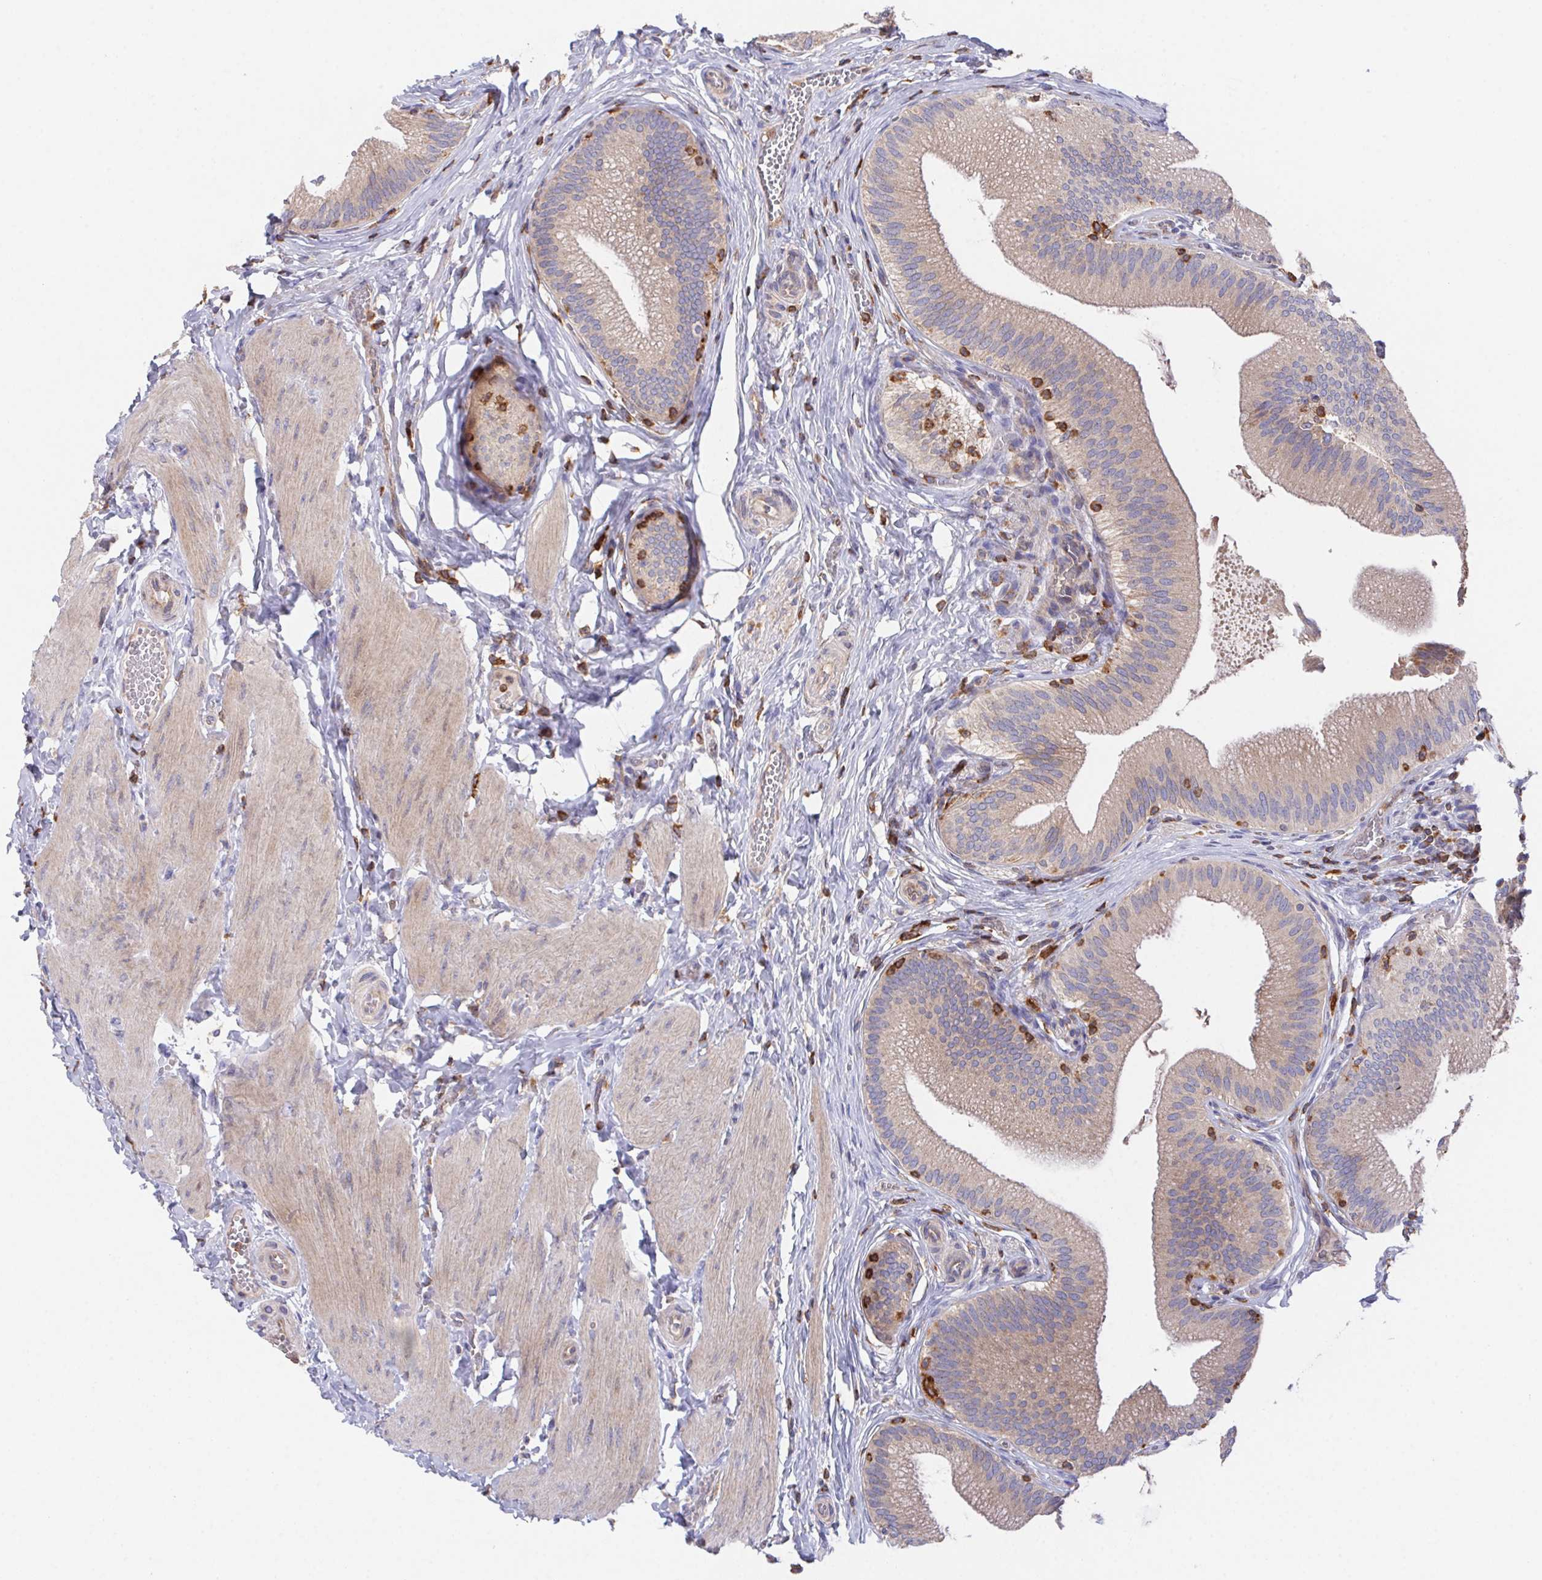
{"staining": {"intensity": "weak", "quantity": ">75%", "location": "cytoplasmic/membranous"}, "tissue": "gallbladder", "cell_type": "Glandular cells", "image_type": "normal", "snomed": [{"axis": "morphology", "description": "Normal tissue, NOS"}, {"axis": "topography", "description": "Gallbladder"}], "caption": "Immunohistochemistry (IHC) image of normal human gallbladder stained for a protein (brown), which shows low levels of weak cytoplasmic/membranous expression in about >75% of glandular cells.", "gene": "FAM241A", "patient": {"sex": "male", "age": 17}}